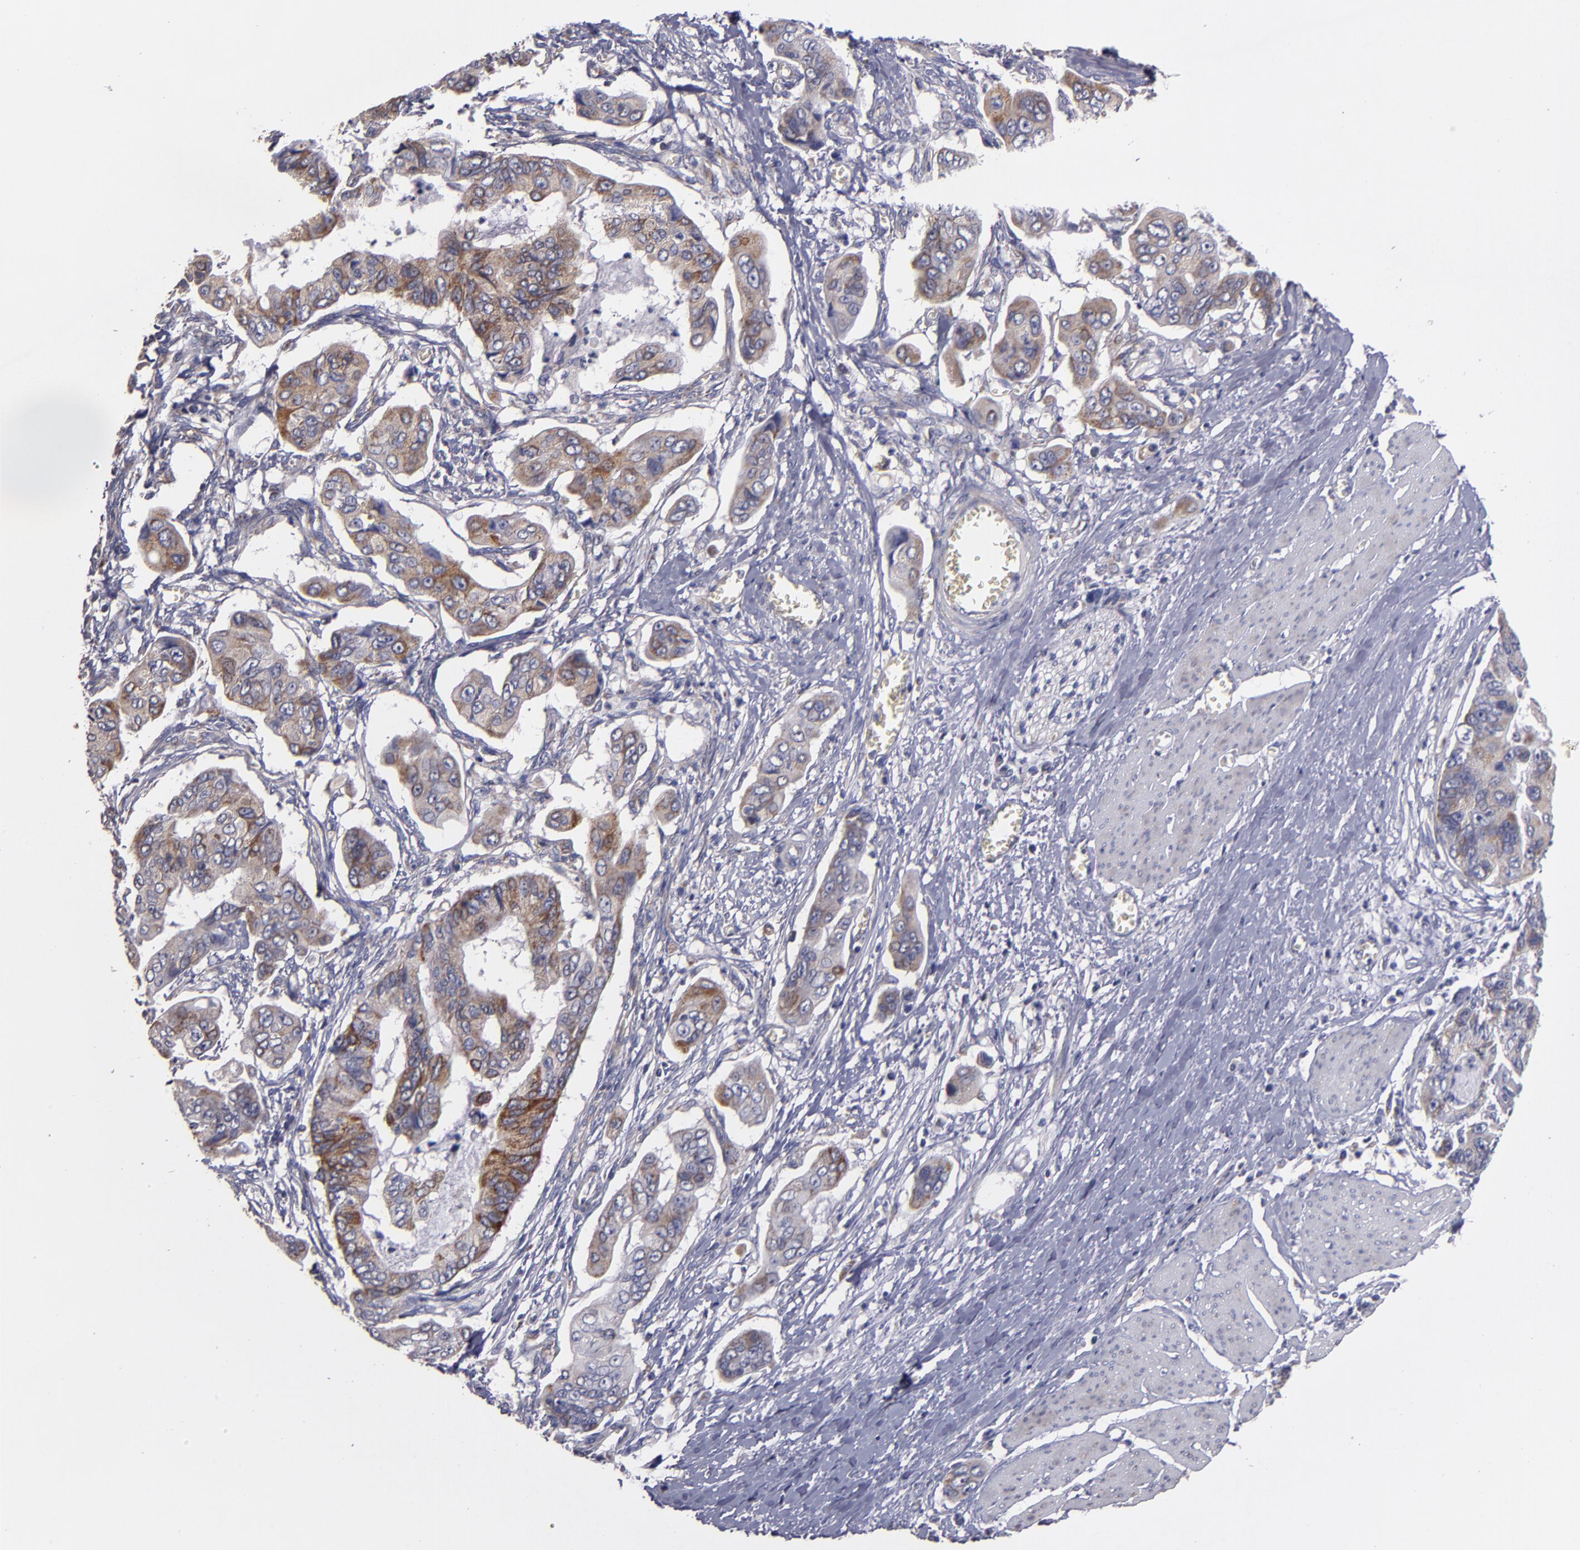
{"staining": {"intensity": "moderate", "quantity": ">75%", "location": "cytoplasmic/membranous"}, "tissue": "stomach cancer", "cell_type": "Tumor cells", "image_type": "cancer", "snomed": [{"axis": "morphology", "description": "Adenocarcinoma, NOS"}, {"axis": "topography", "description": "Stomach, upper"}], "caption": "Immunohistochemistry micrograph of stomach cancer stained for a protein (brown), which shows medium levels of moderate cytoplasmic/membranous positivity in approximately >75% of tumor cells.", "gene": "CLTA", "patient": {"sex": "male", "age": 80}}